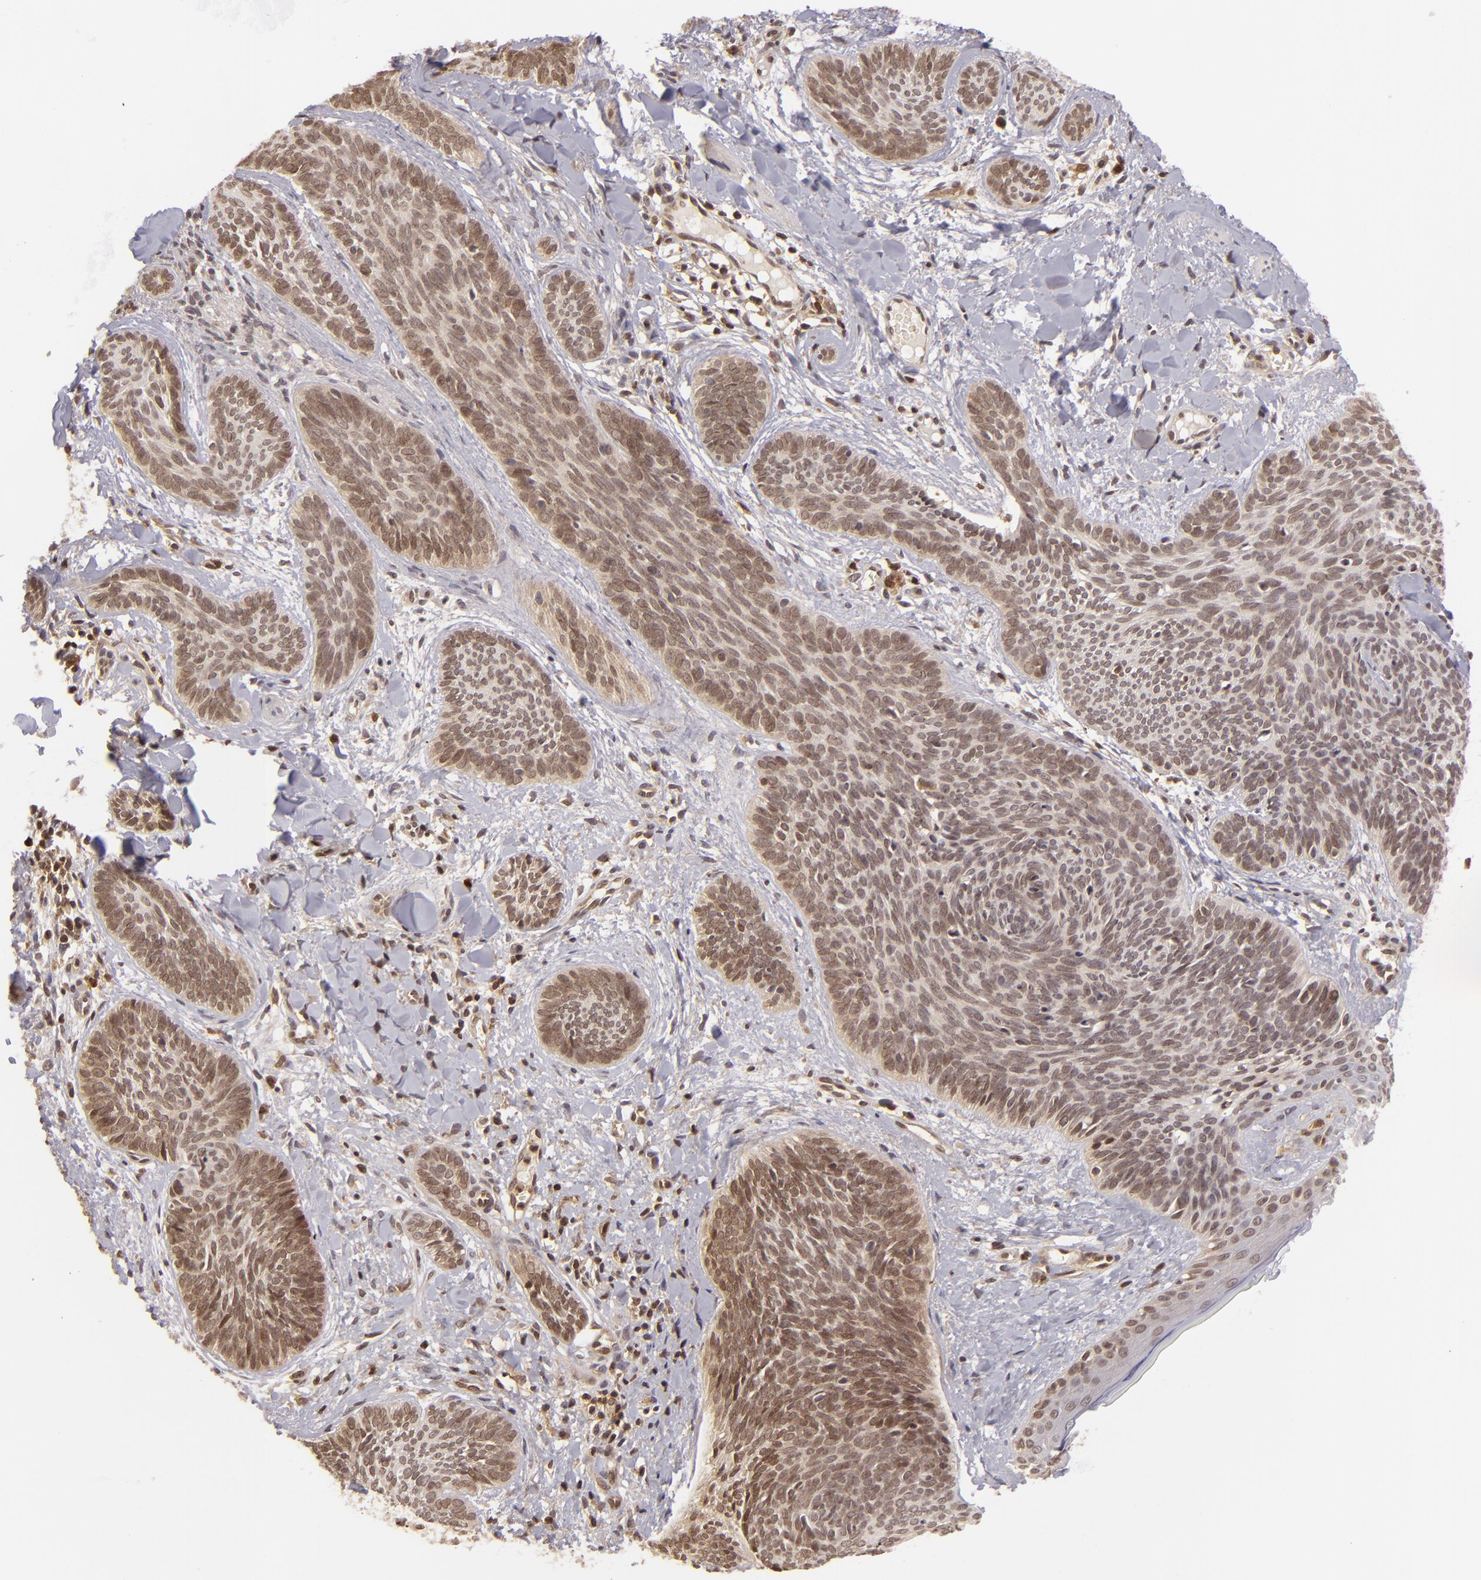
{"staining": {"intensity": "moderate", "quantity": ">75%", "location": "cytoplasmic/membranous,nuclear"}, "tissue": "skin cancer", "cell_type": "Tumor cells", "image_type": "cancer", "snomed": [{"axis": "morphology", "description": "Basal cell carcinoma"}, {"axis": "topography", "description": "Skin"}], "caption": "Human skin cancer (basal cell carcinoma) stained with a protein marker demonstrates moderate staining in tumor cells.", "gene": "ZBTB33", "patient": {"sex": "female", "age": 81}}